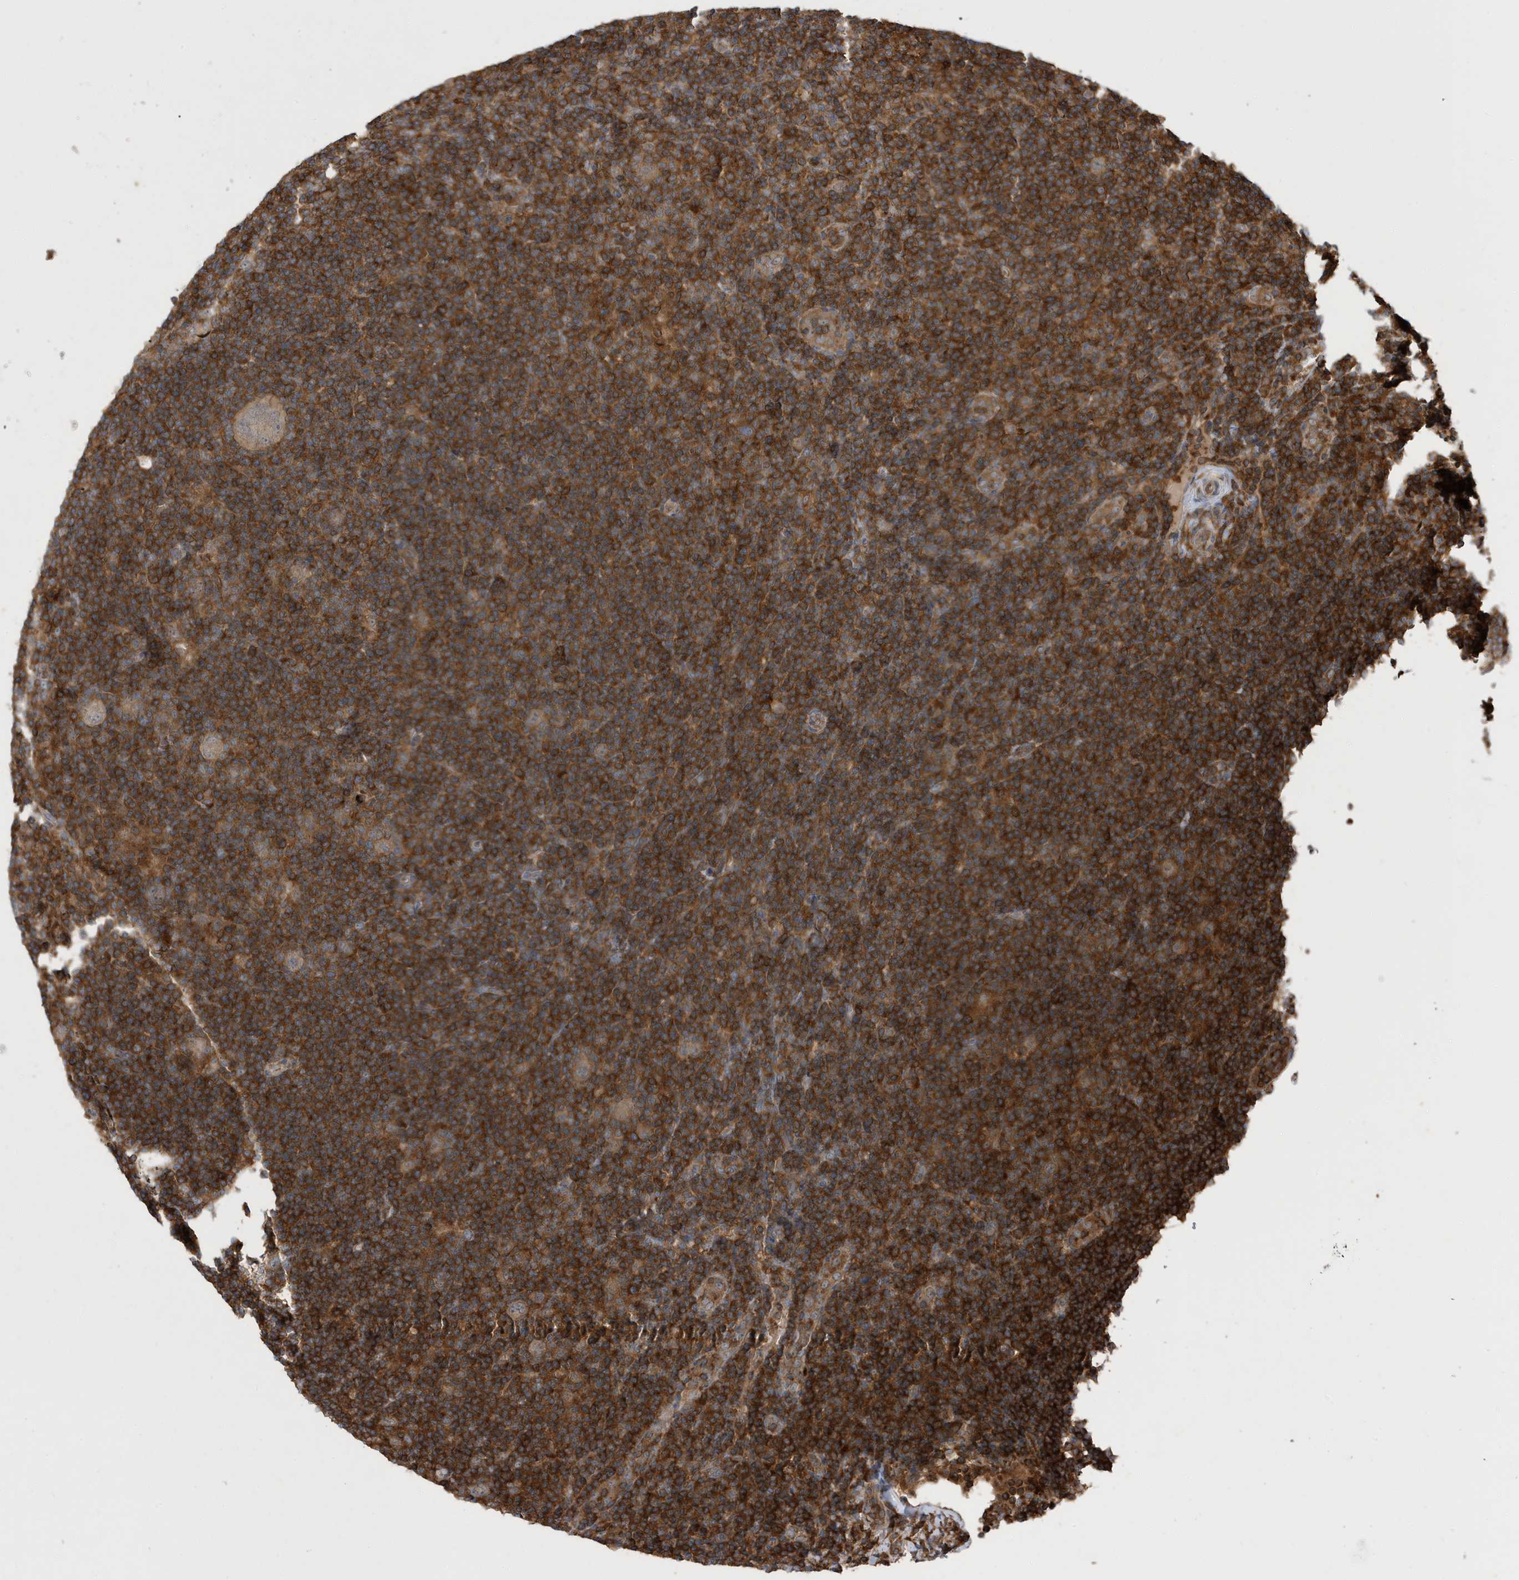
{"staining": {"intensity": "weak", "quantity": ">75%", "location": "cytoplasmic/membranous"}, "tissue": "lymphoma", "cell_type": "Tumor cells", "image_type": "cancer", "snomed": [{"axis": "morphology", "description": "Hodgkin's disease, NOS"}, {"axis": "topography", "description": "Lymph node"}], "caption": "Immunohistochemical staining of human Hodgkin's disease demonstrates low levels of weak cytoplasmic/membranous positivity in approximately >75% of tumor cells.", "gene": "LAPTM4A", "patient": {"sex": "female", "age": 57}}